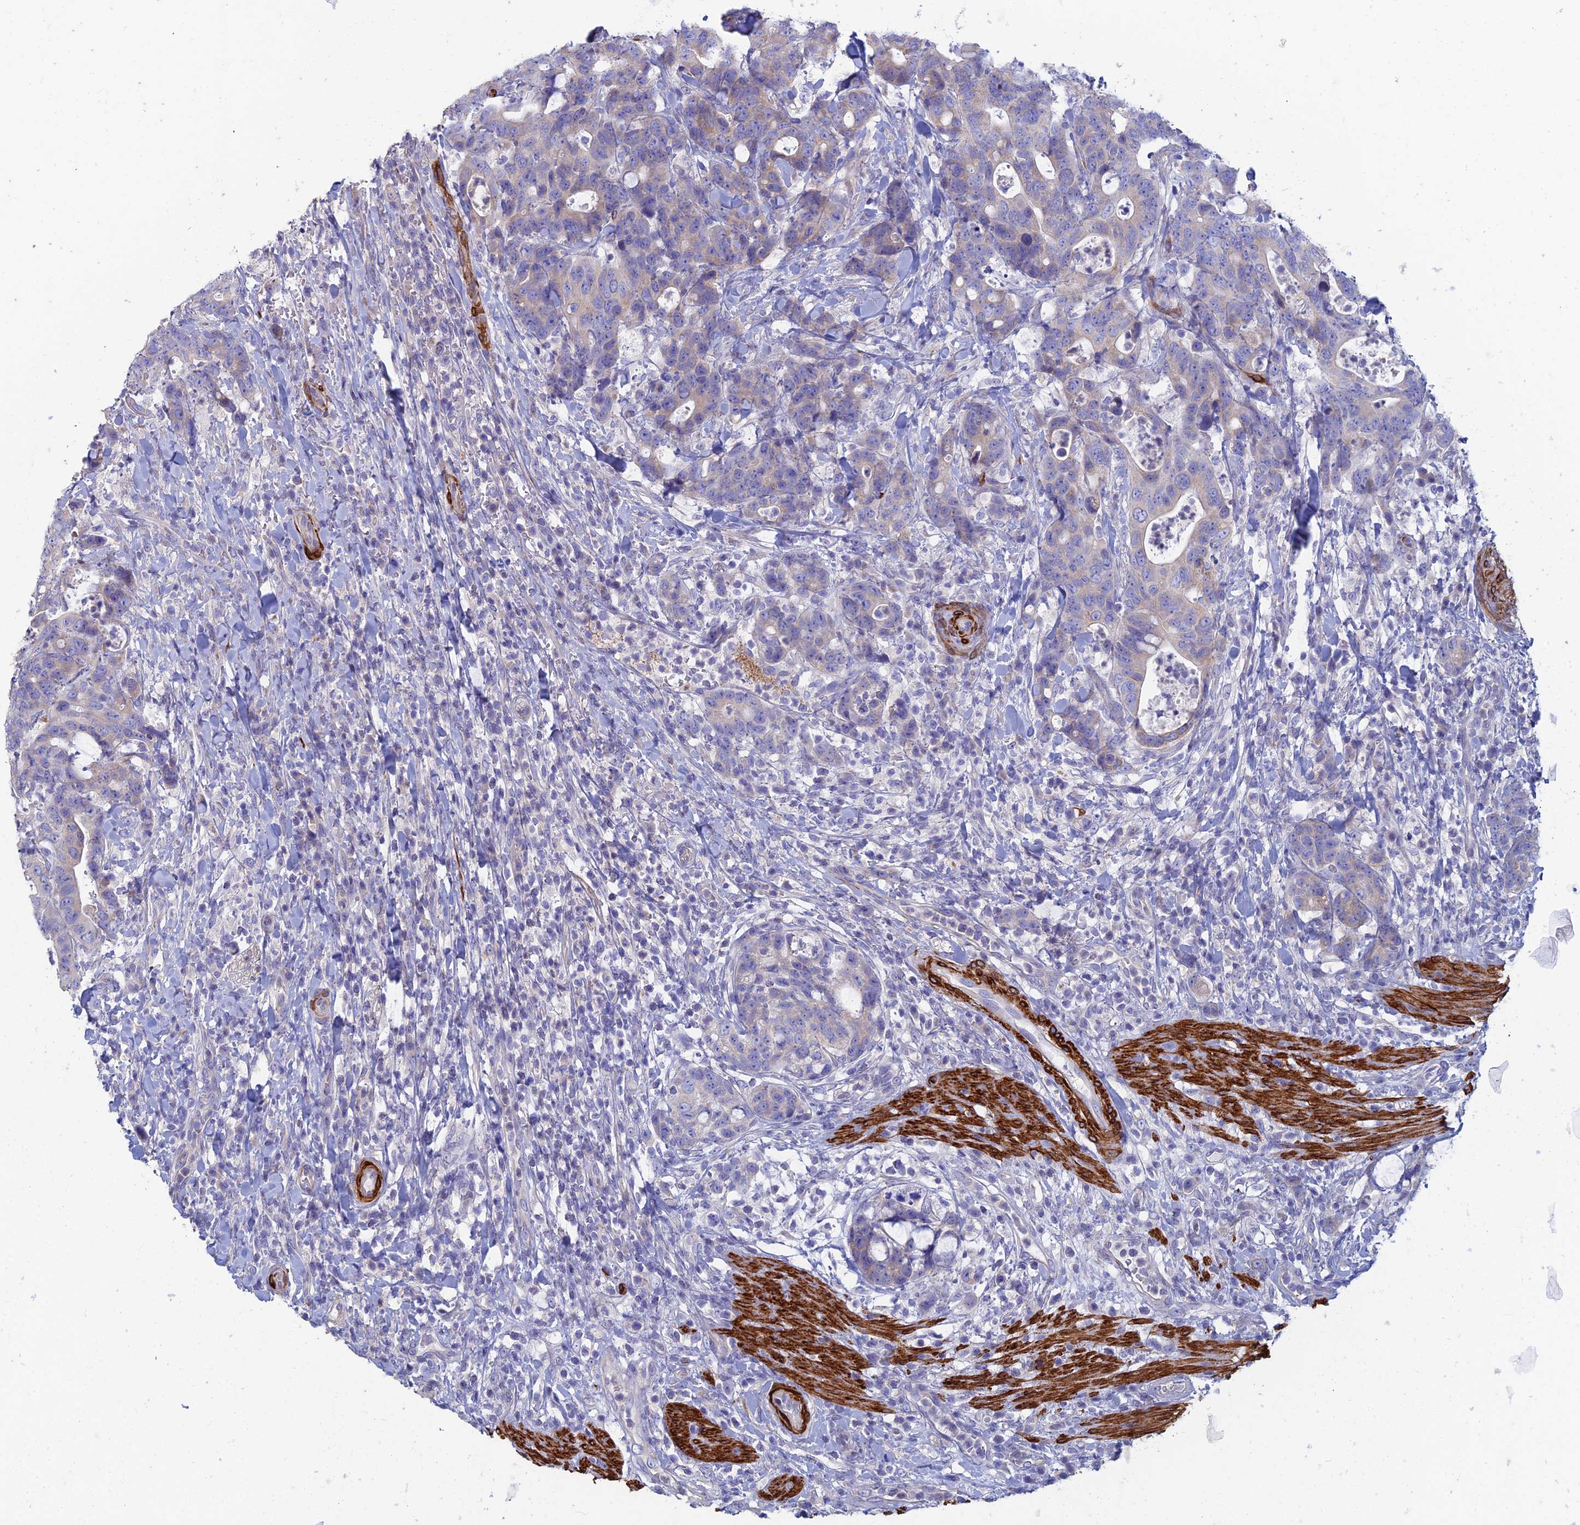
{"staining": {"intensity": "weak", "quantity": "<25%", "location": "cytoplasmic/membranous"}, "tissue": "colorectal cancer", "cell_type": "Tumor cells", "image_type": "cancer", "snomed": [{"axis": "morphology", "description": "Adenocarcinoma, NOS"}, {"axis": "topography", "description": "Colon"}], "caption": "IHC micrograph of adenocarcinoma (colorectal) stained for a protein (brown), which exhibits no staining in tumor cells. (DAB (3,3'-diaminobenzidine) IHC with hematoxylin counter stain).", "gene": "PCDHA8", "patient": {"sex": "female", "age": 82}}